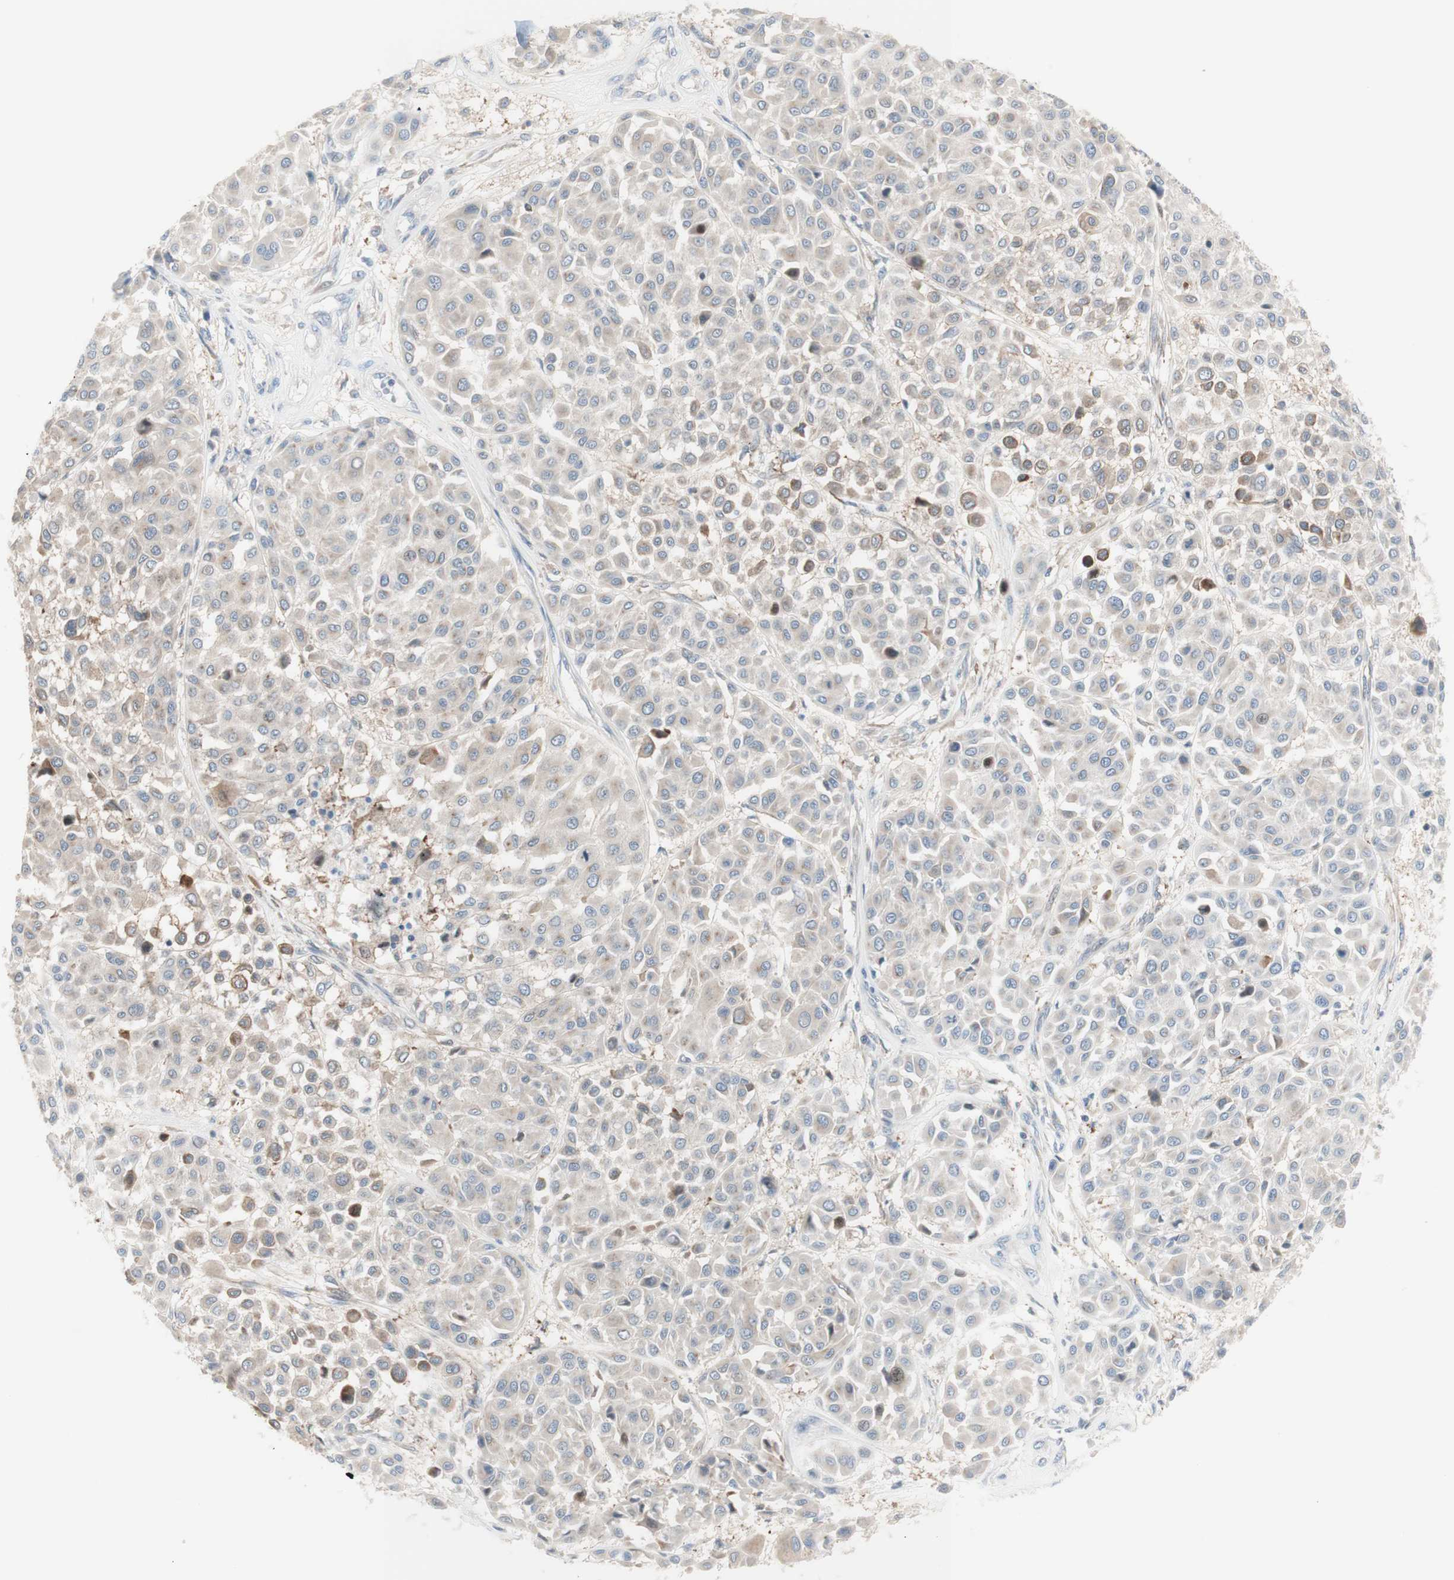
{"staining": {"intensity": "moderate", "quantity": "<25%", "location": "cytoplasmic/membranous"}, "tissue": "melanoma", "cell_type": "Tumor cells", "image_type": "cancer", "snomed": [{"axis": "morphology", "description": "Malignant melanoma, Metastatic site"}, {"axis": "topography", "description": "Soft tissue"}], "caption": "IHC image of neoplastic tissue: human melanoma stained using immunohistochemistry (IHC) shows low levels of moderate protein expression localized specifically in the cytoplasmic/membranous of tumor cells, appearing as a cytoplasmic/membranous brown color.", "gene": "C3orf52", "patient": {"sex": "male", "age": 41}}